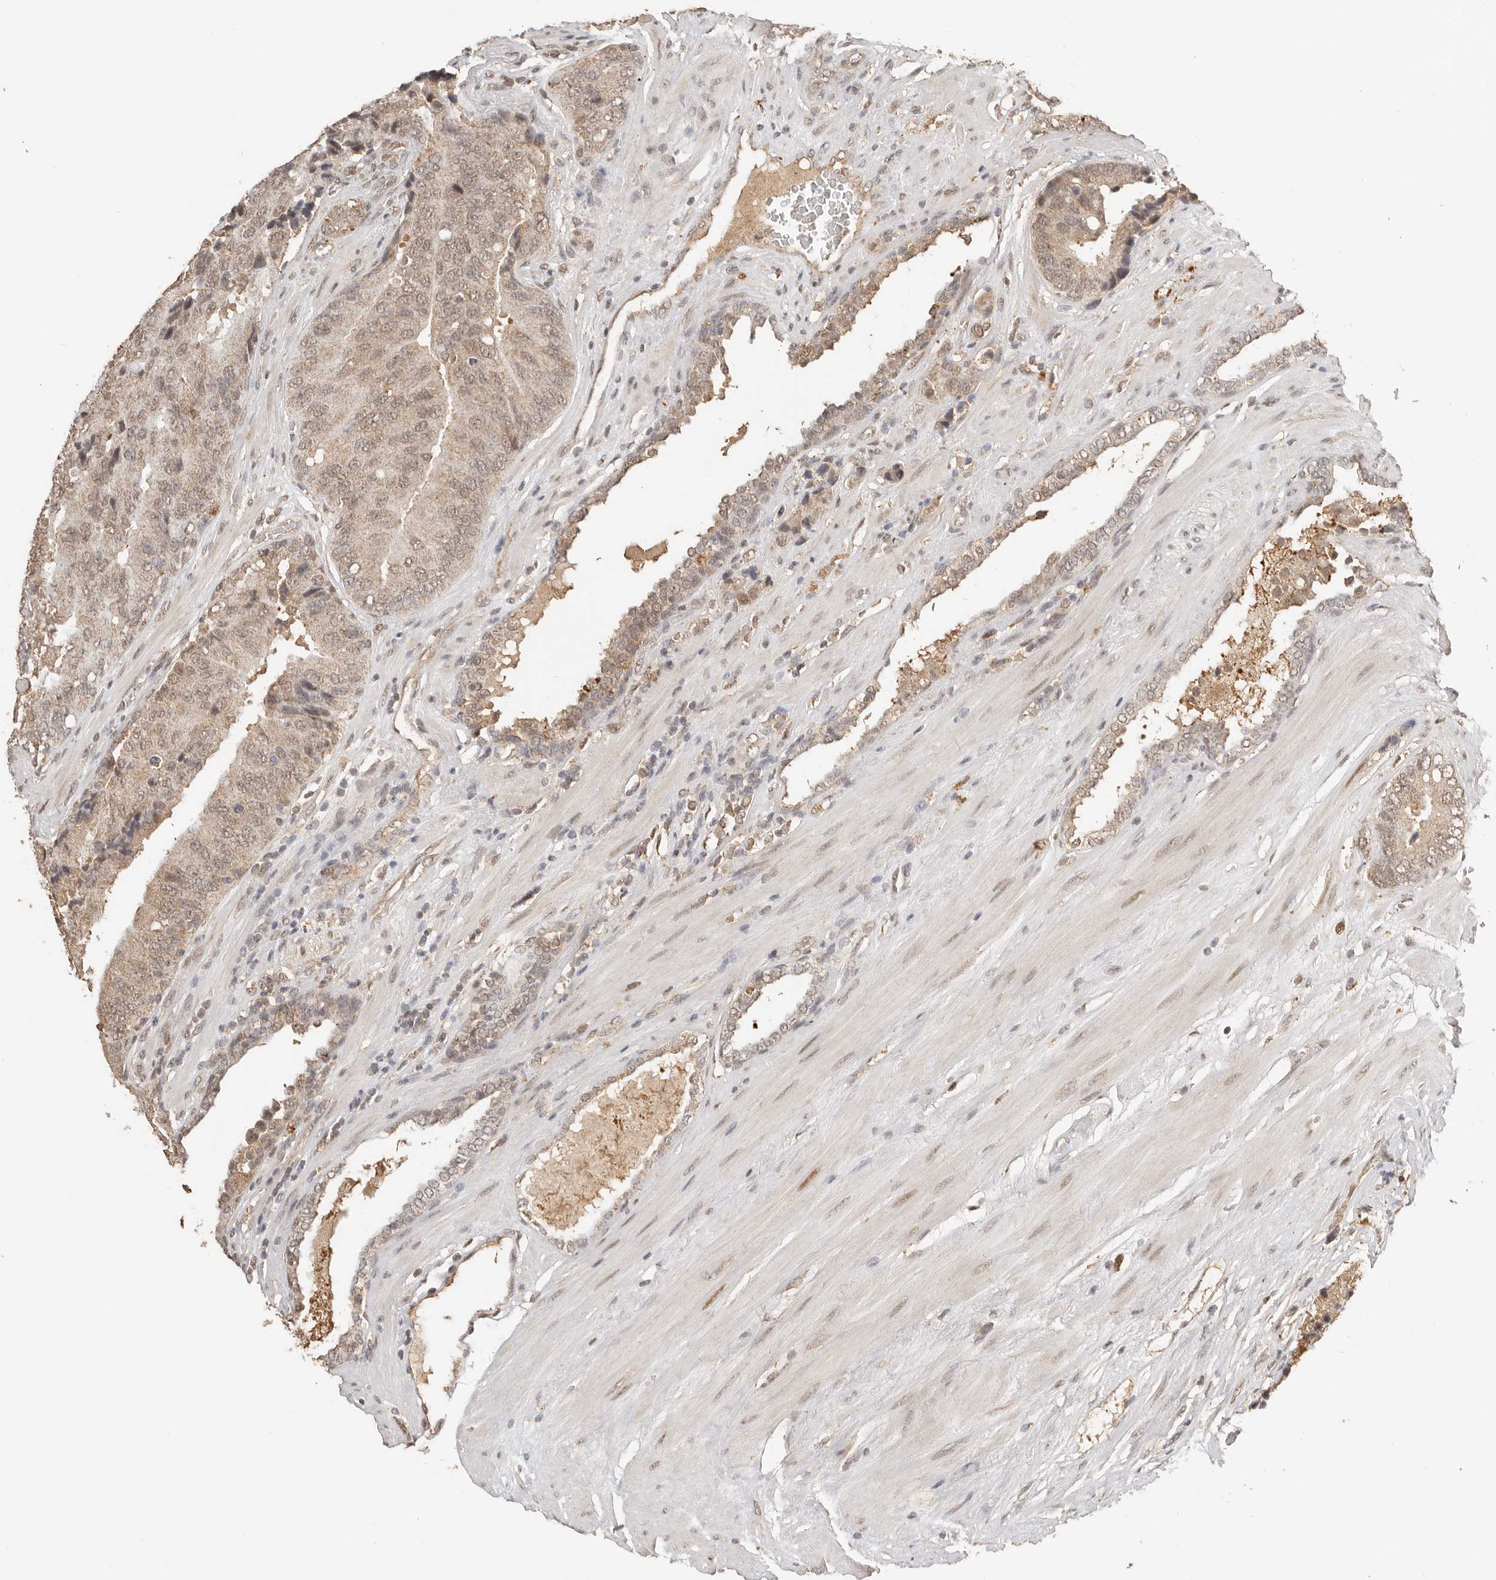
{"staining": {"intensity": "weak", "quantity": "25%-75%", "location": "cytoplasmic/membranous,nuclear"}, "tissue": "prostate cancer", "cell_type": "Tumor cells", "image_type": "cancer", "snomed": [{"axis": "morphology", "description": "Adenocarcinoma, High grade"}, {"axis": "topography", "description": "Prostate"}], "caption": "IHC photomicrograph of neoplastic tissue: prostate adenocarcinoma (high-grade) stained using IHC demonstrates low levels of weak protein expression localized specifically in the cytoplasmic/membranous and nuclear of tumor cells, appearing as a cytoplasmic/membranous and nuclear brown color.", "gene": "SEC14L1", "patient": {"sex": "male", "age": 70}}